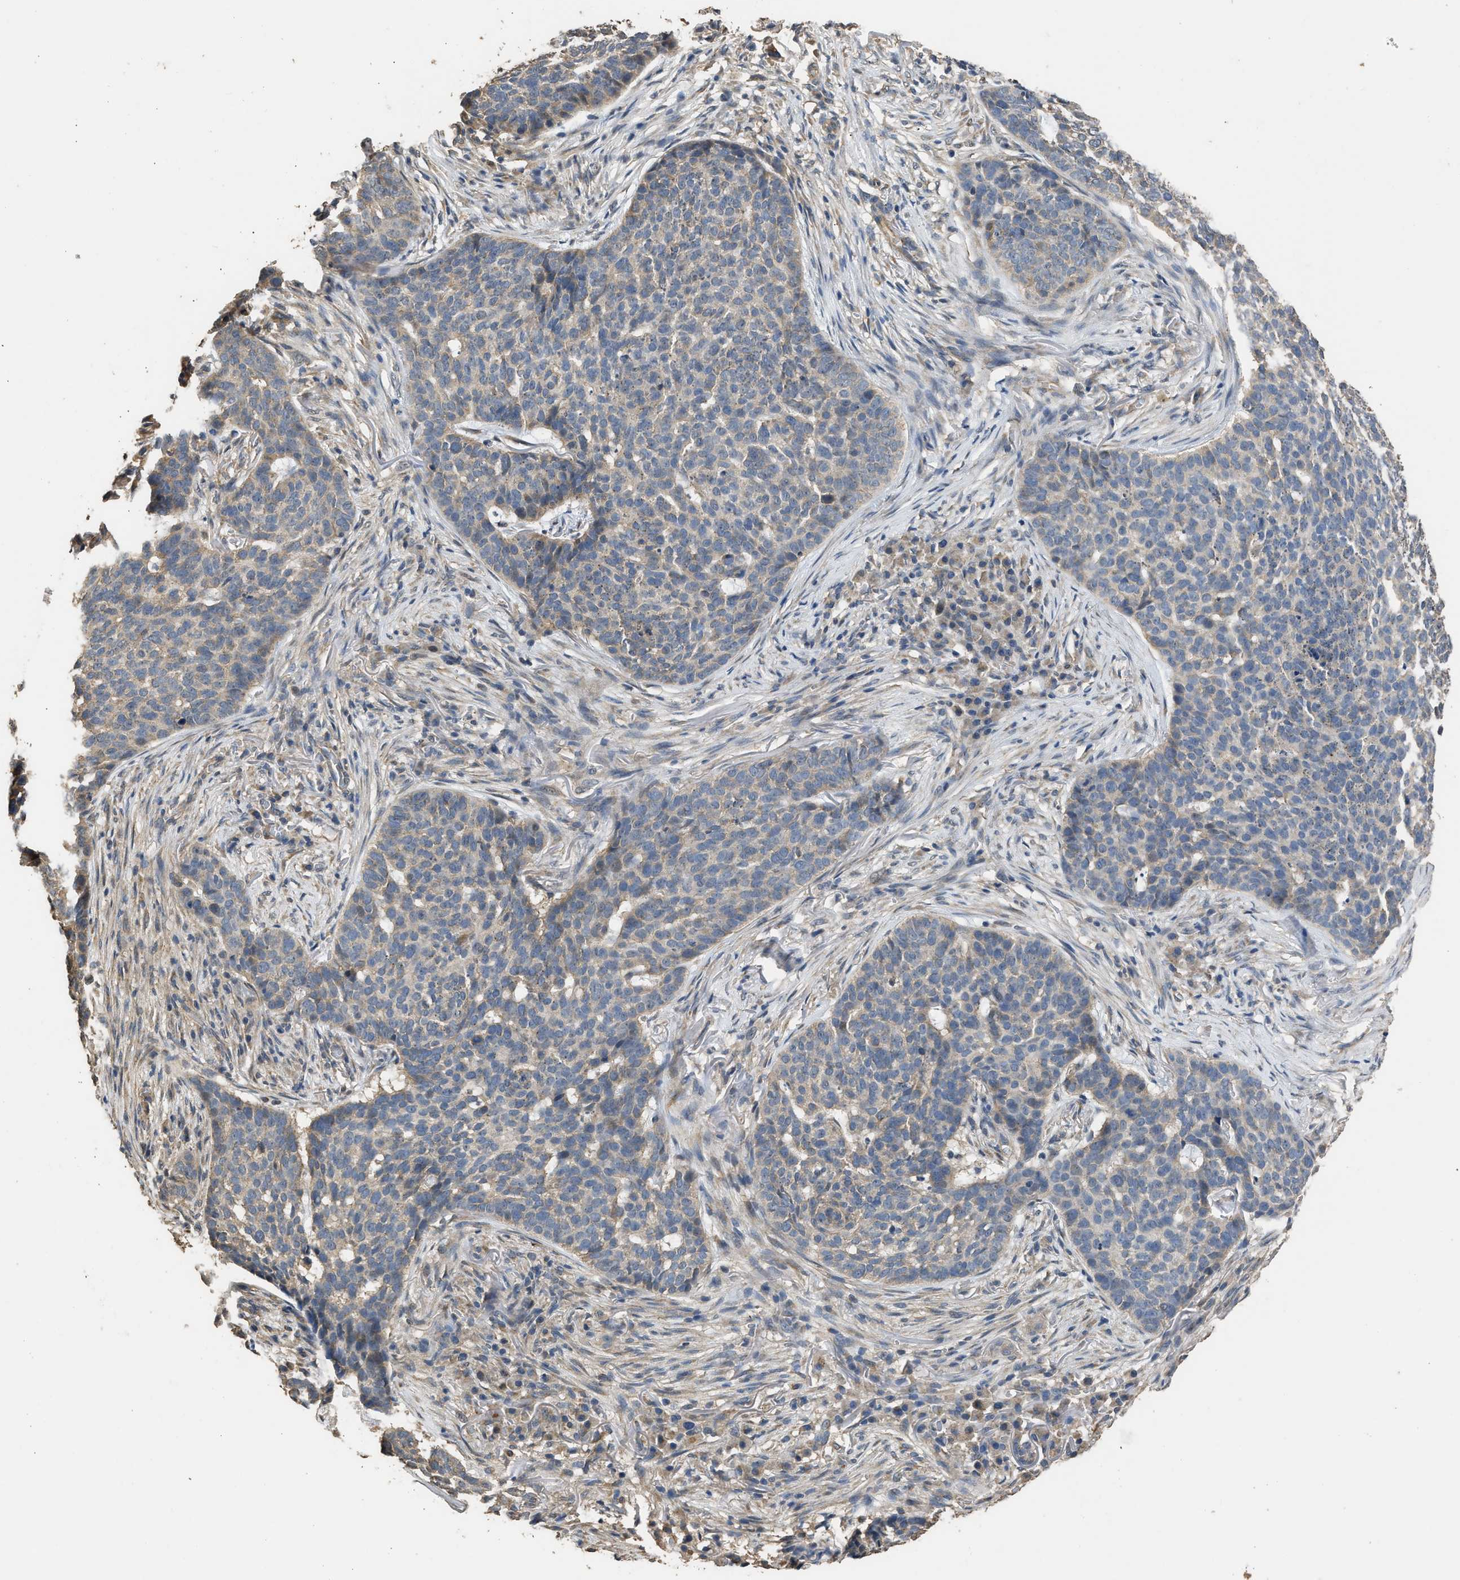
{"staining": {"intensity": "moderate", "quantity": "<25%", "location": "cytoplasmic/membranous"}, "tissue": "skin cancer", "cell_type": "Tumor cells", "image_type": "cancer", "snomed": [{"axis": "morphology", "description": "Basal cell carcinoma"}, {"axis": "topography", "description": "Skin"}], "caption": "Tumor cells show low levels of moderate cytoplasmic/membranous positivity in about <25% of cells in skin cancer (basal cell carcinoma). Using DAB (brown) and hematoxylin (blue) stains, captured at high magnification using brightfield microscopy.", "gene": "SPINT2", "patient": {"sex": "male", "age": 85}}